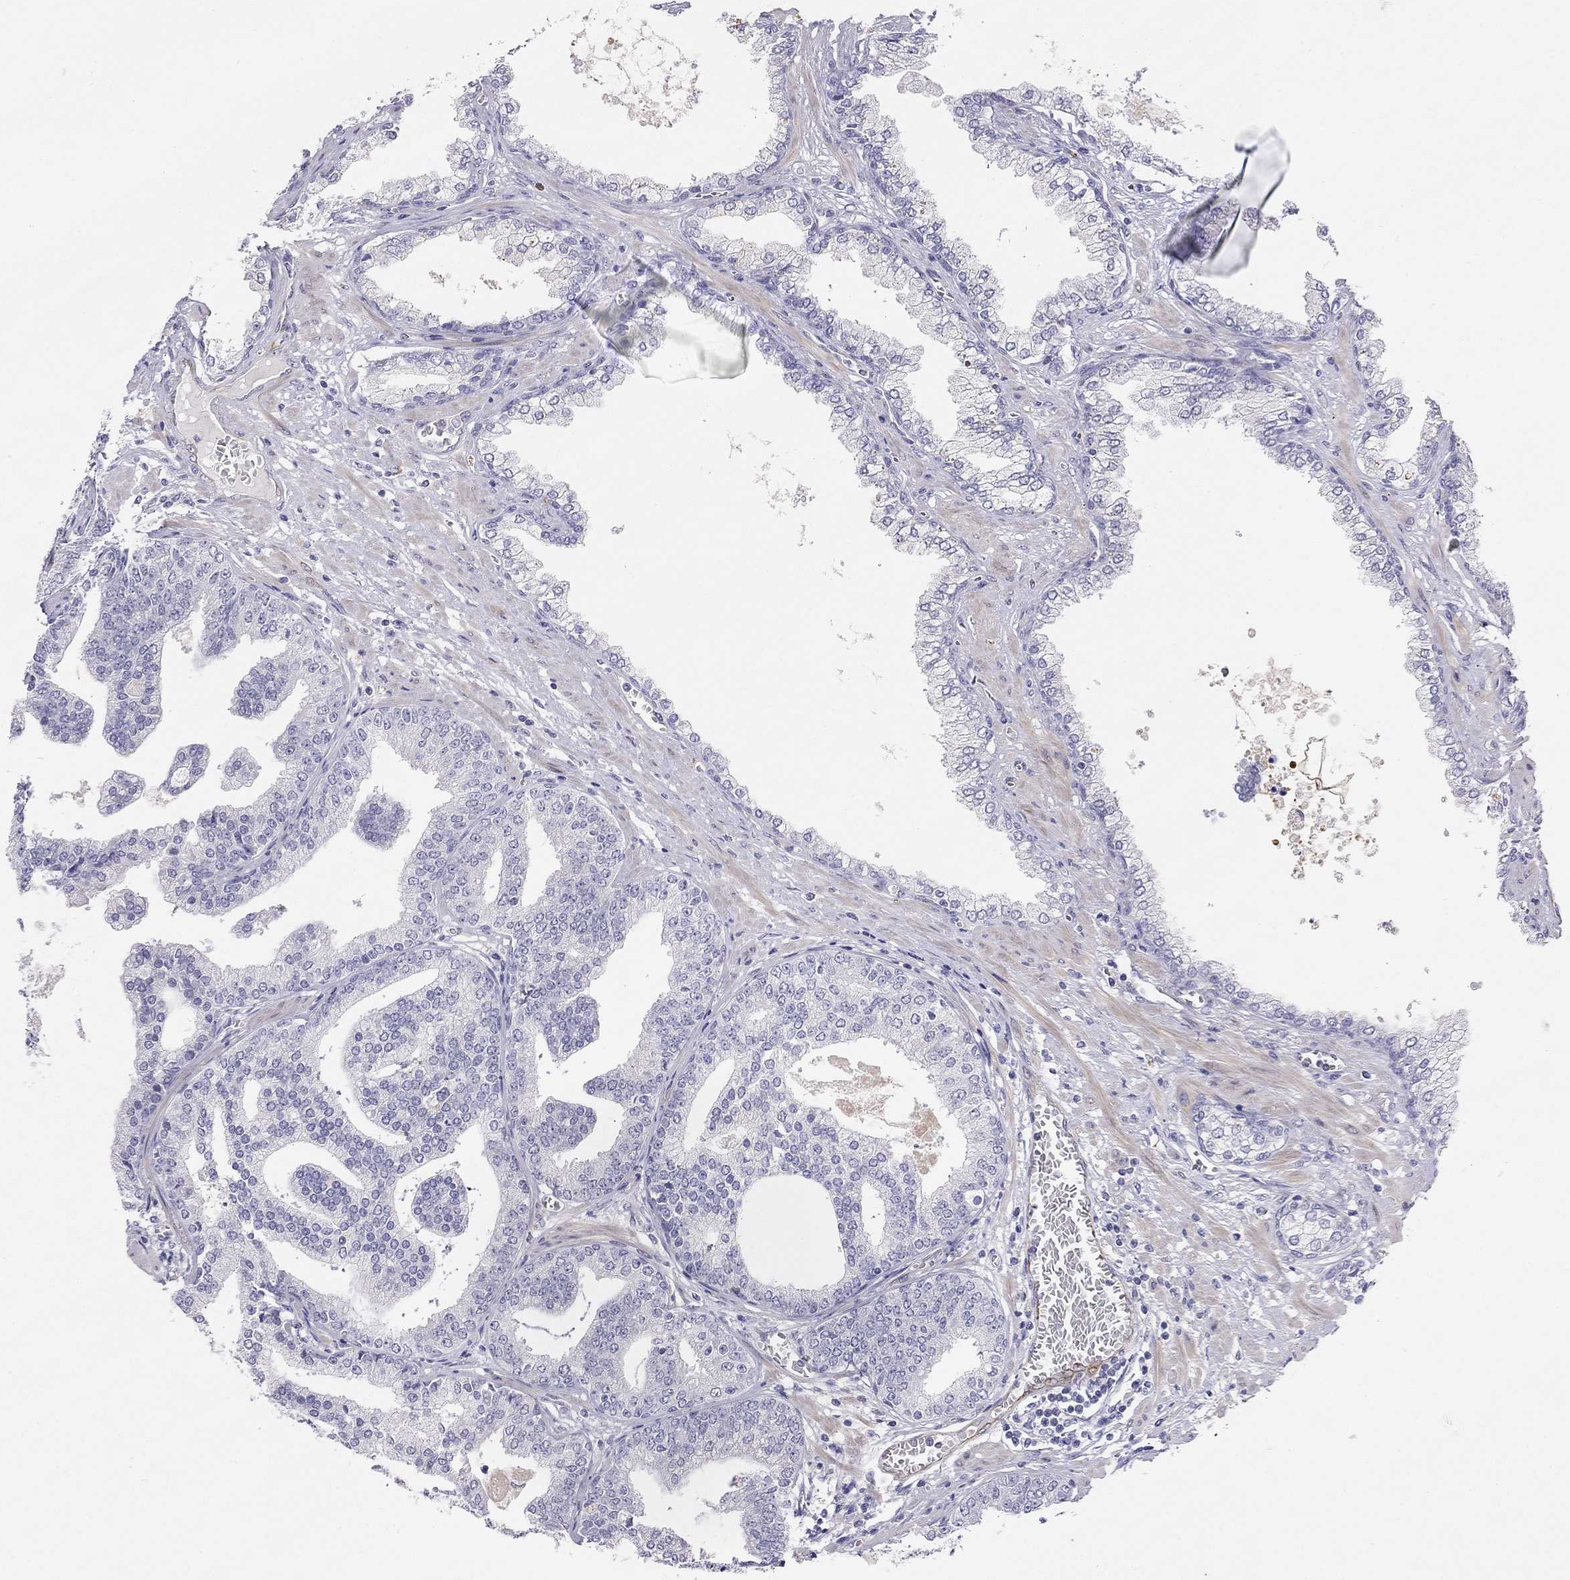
{"staining": {"intensity": "negative", "quantity": "none", "location": "none"}, "tissue": "prostate cancer", "cell_type": "Tumor cells", "image_type": "cancer", "snomed": [{"axis": "morphology", "description": "Adenocarcinoma, NOS"}, {"axis": "topography", "description": "Prostate"}], "caption": "Human adenocarcinoma (prostate) stained for a protein using immunohistochemistry (IHC) displays no positivity in tumor cells.", "gene": "RTL1", "patient": {"sex": "male", "age": 64}}